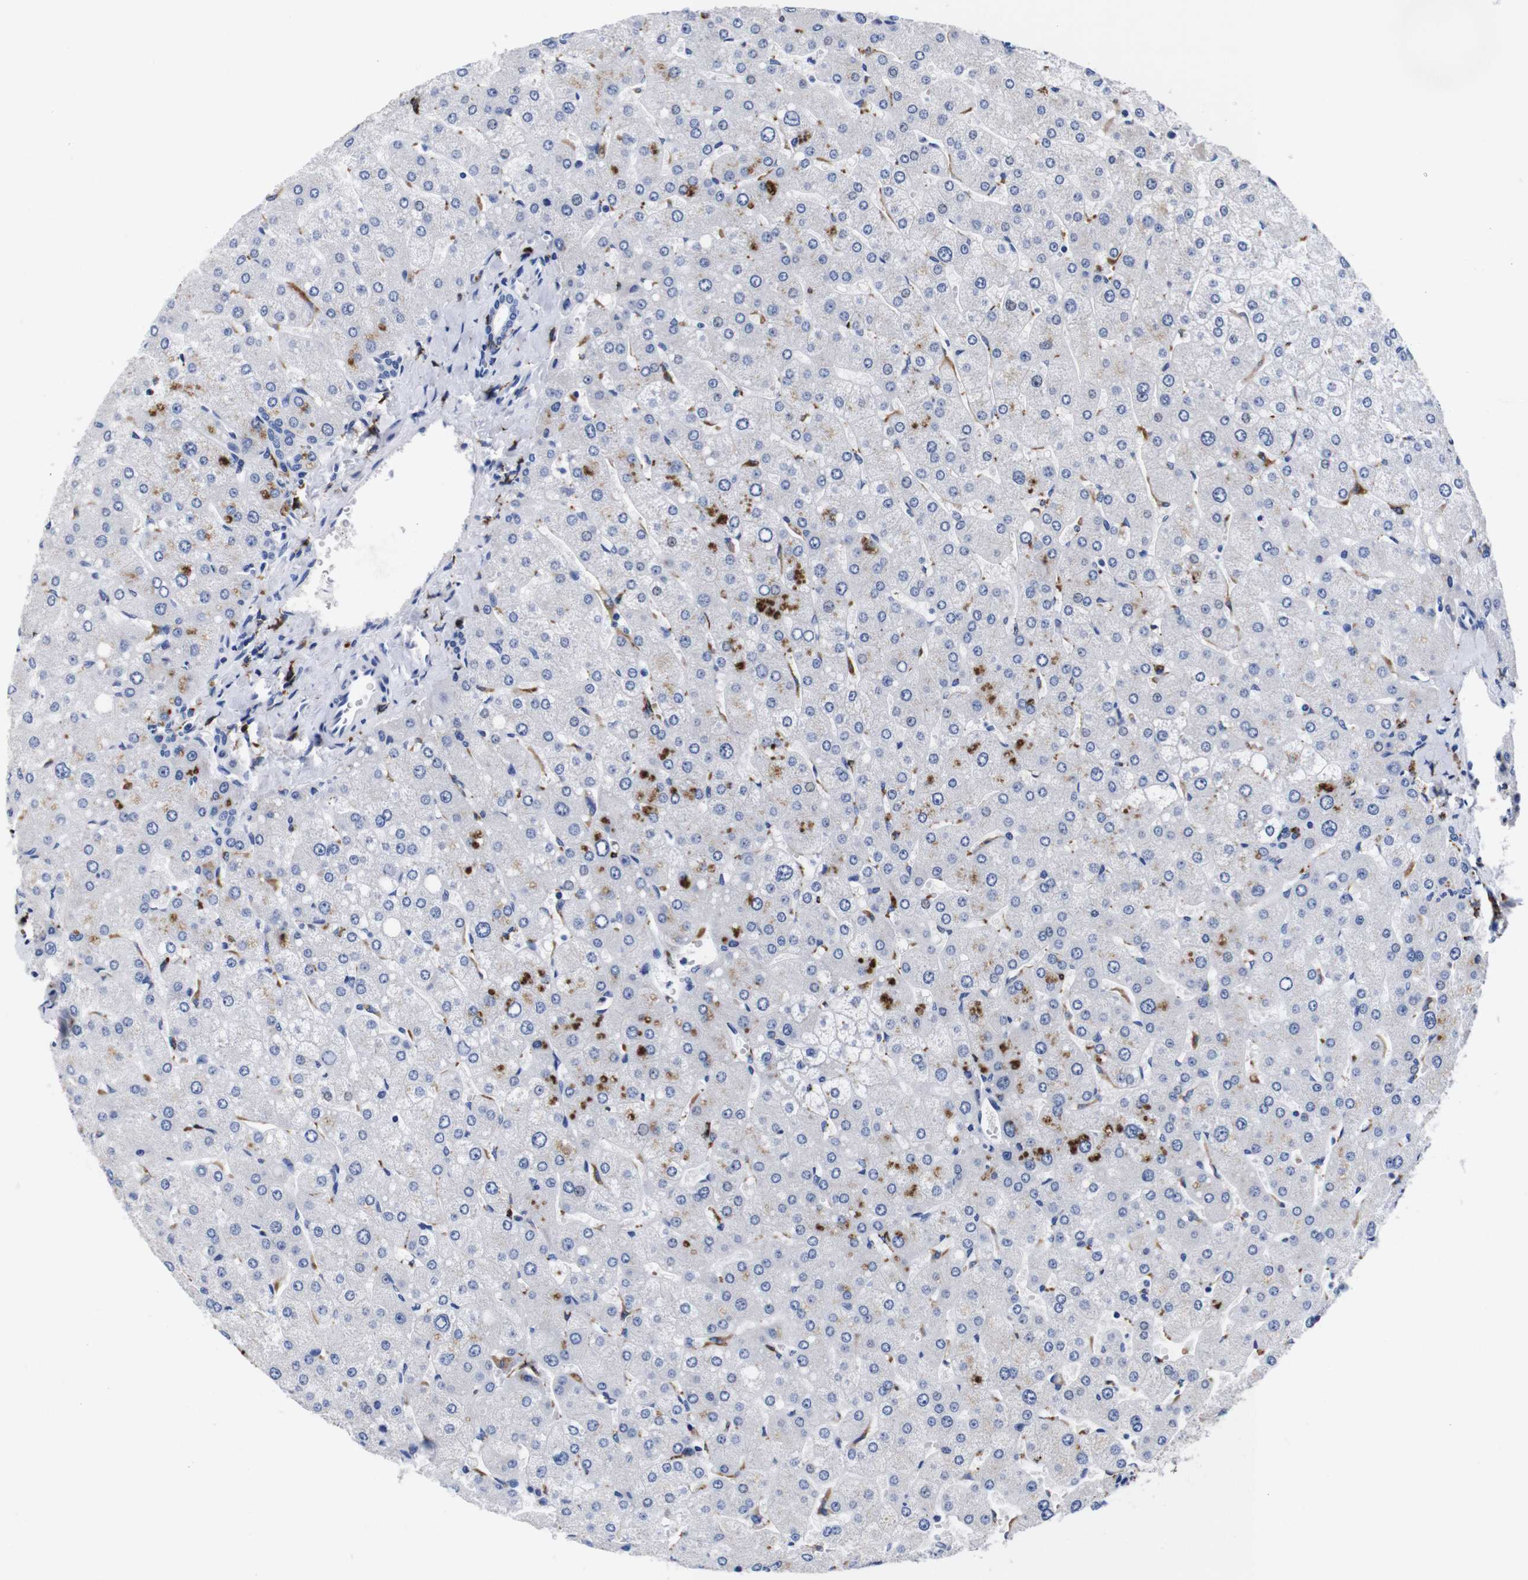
{"staining": {"intensity": "negative", "quantity": "none", "location": "none"}, "tissue": "liver", "cell_type": "Cholangiocytes", "image_type": "normal", "snomed": [{"axis": "morphology", "description": "Normal tissue, NOS"}, {"axis": "topography", "description": "Liver"}], "caption": "Histopathology image shows no protein staining in cholangiocytes of unremarkable liver.", "gene": "ENSG00000248993", "patient": {"sex": "male", "age": 55}}